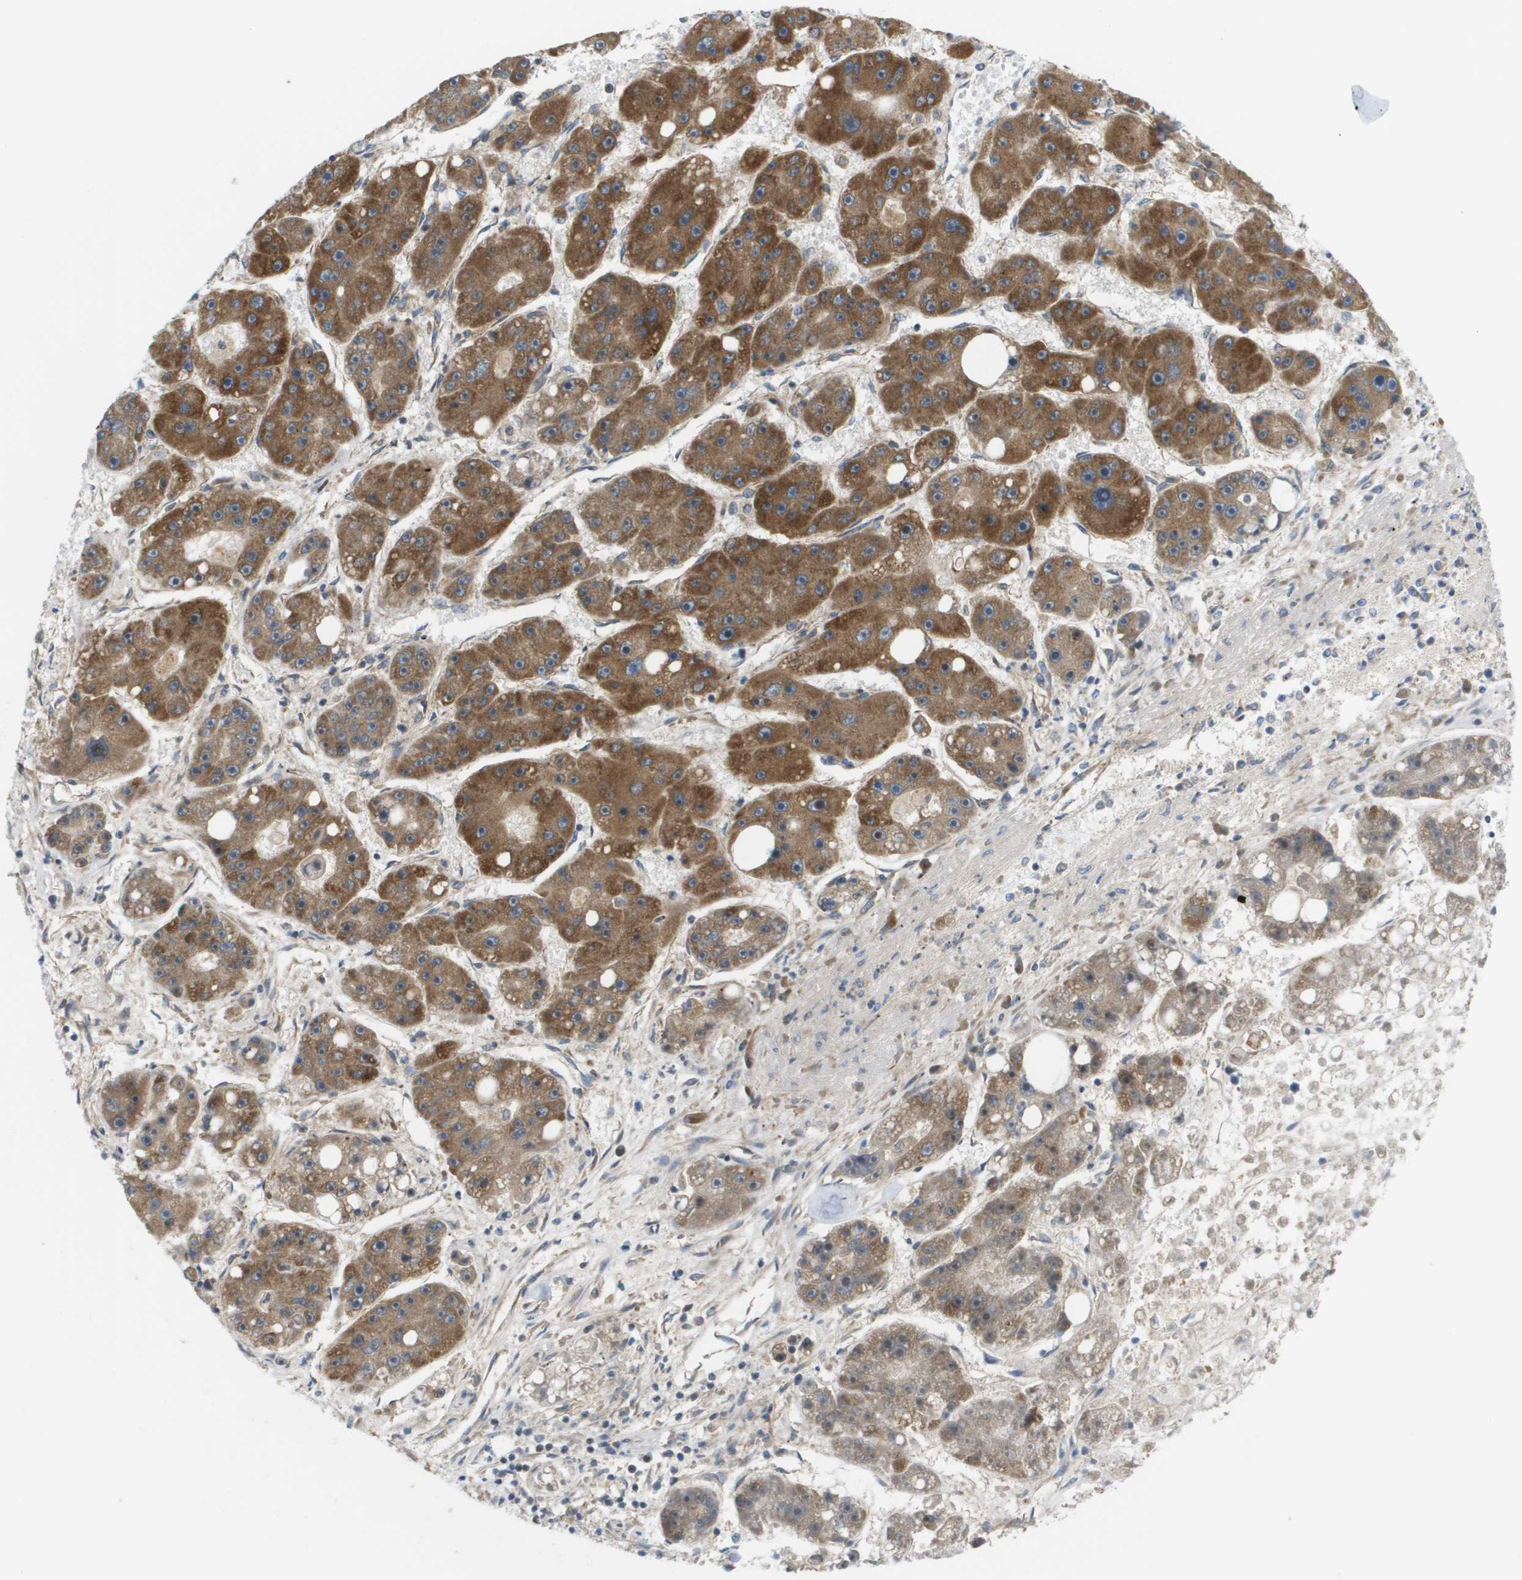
{"staining": {"intensity": "strong", "quantity": ">75%", "location": "cytoplasmic/membranous"}, "tissue": "liver cancer", "cell_type": "Tumor cells", "image_type": "cancer", "snomed": [{"axis": "morphology", "description": "Carcinoma, Hepatocellular, NOS"}, {"axis": "topography", "description": "Liver"}], "caption": "IHC photomicrograph of human liver hepatocellular carcinoma stained for a protein (brown), which demonstrates high levels of strong cytoplasmic/membranous staining in approximately >75% of tumor cells.", "gene": "FIS1", "patient": {"sex": "female", "age": 61}}